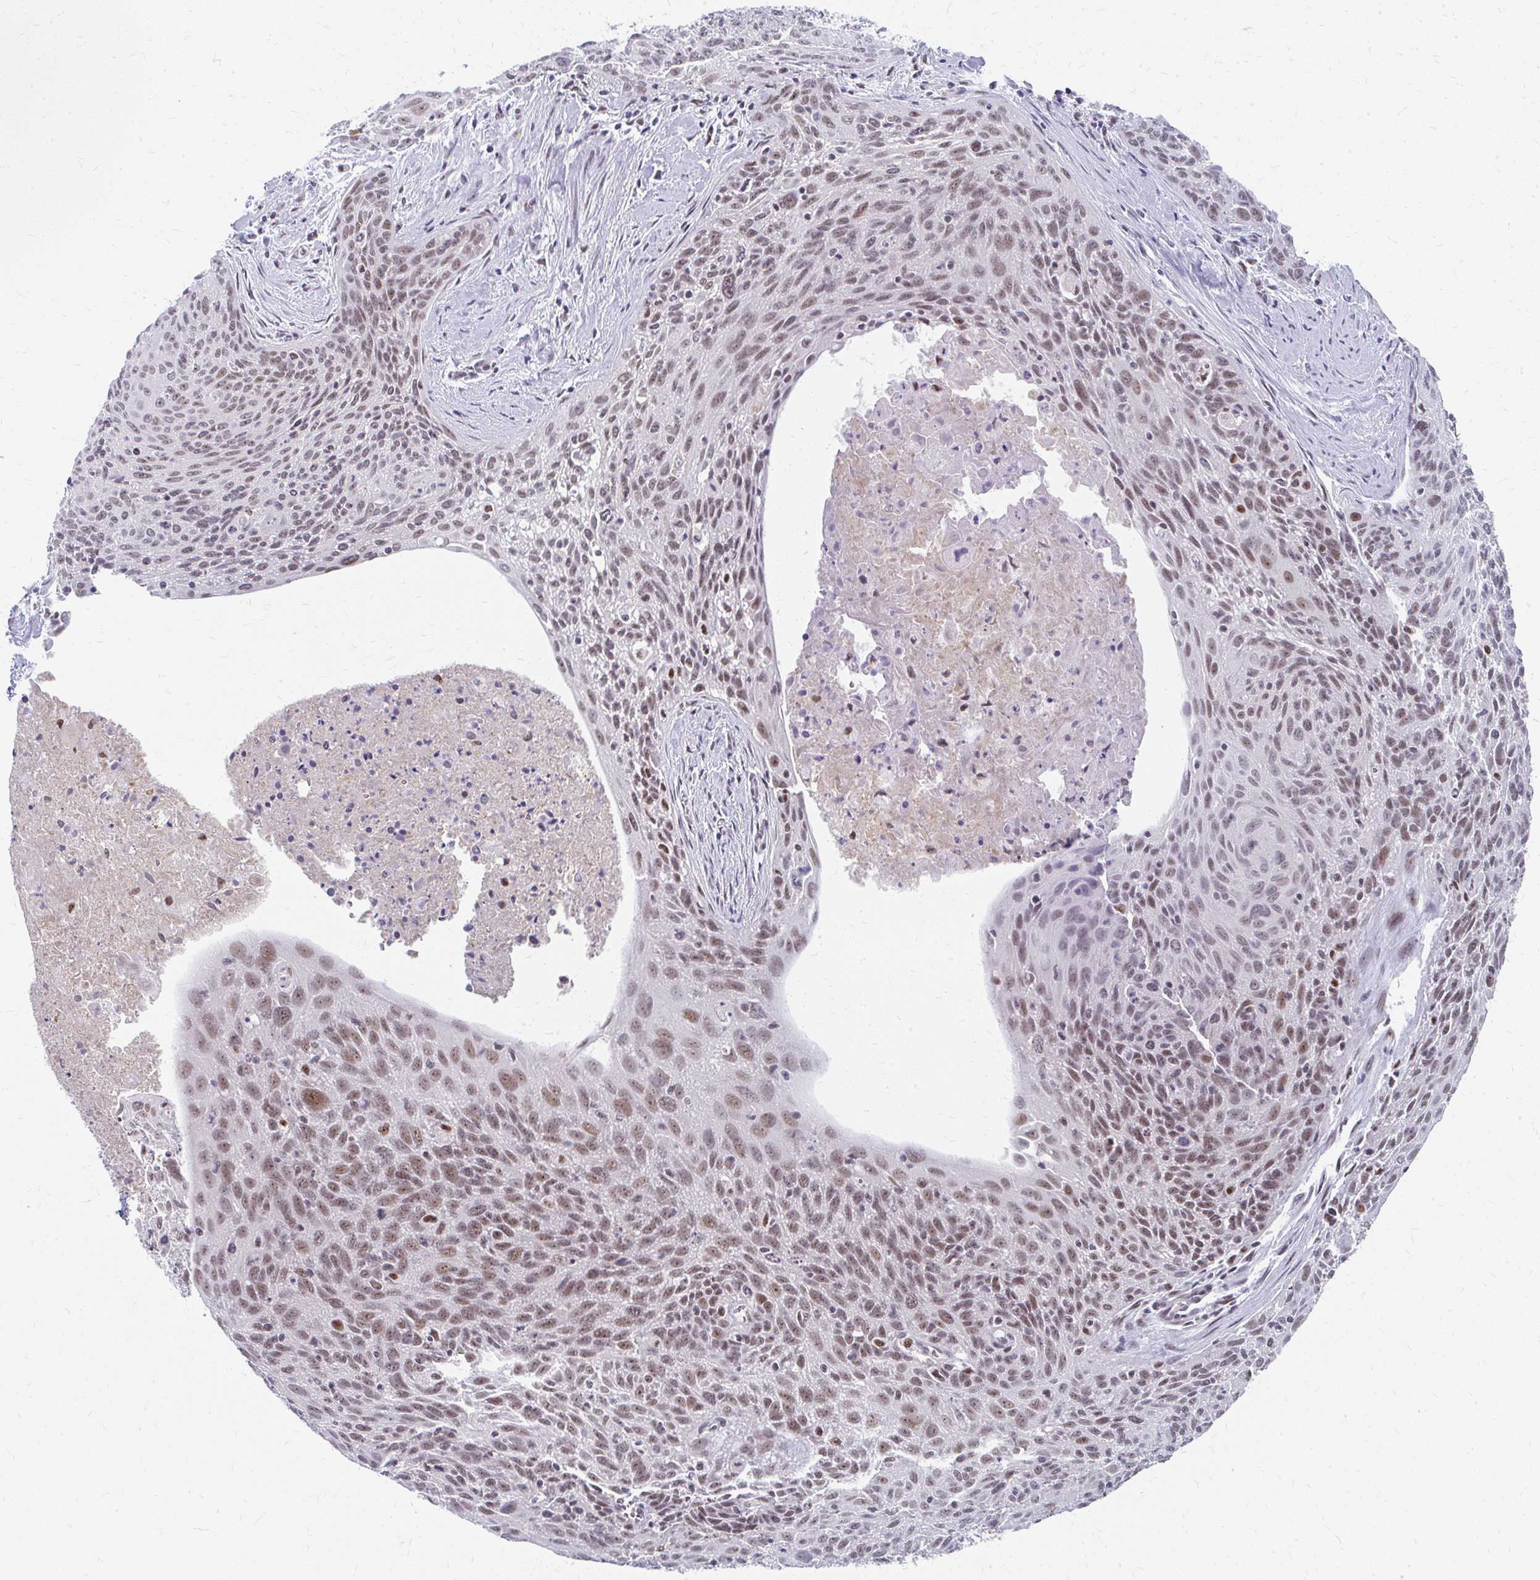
{"staining": {"intensity": "moderate", "quantity": ">75%", "location": "nuclear"}, "tissue": "cervical cancer", "cell_type": "Tumor cells", "image_type": "cancer", "snomed": [{"axis": "morphology", "description": "Squamous cell carcinoma, NOS"}, {"axis": "topography", "description": "Cervix"}], "caption": "Immunohistochemical staining of human cervical cancer exhibits medium levels of moderate nuclear positivity in about >75% of tumor cells.", "gene": "GTF2H1", "patient": {"sex": "female", "age": 55}}